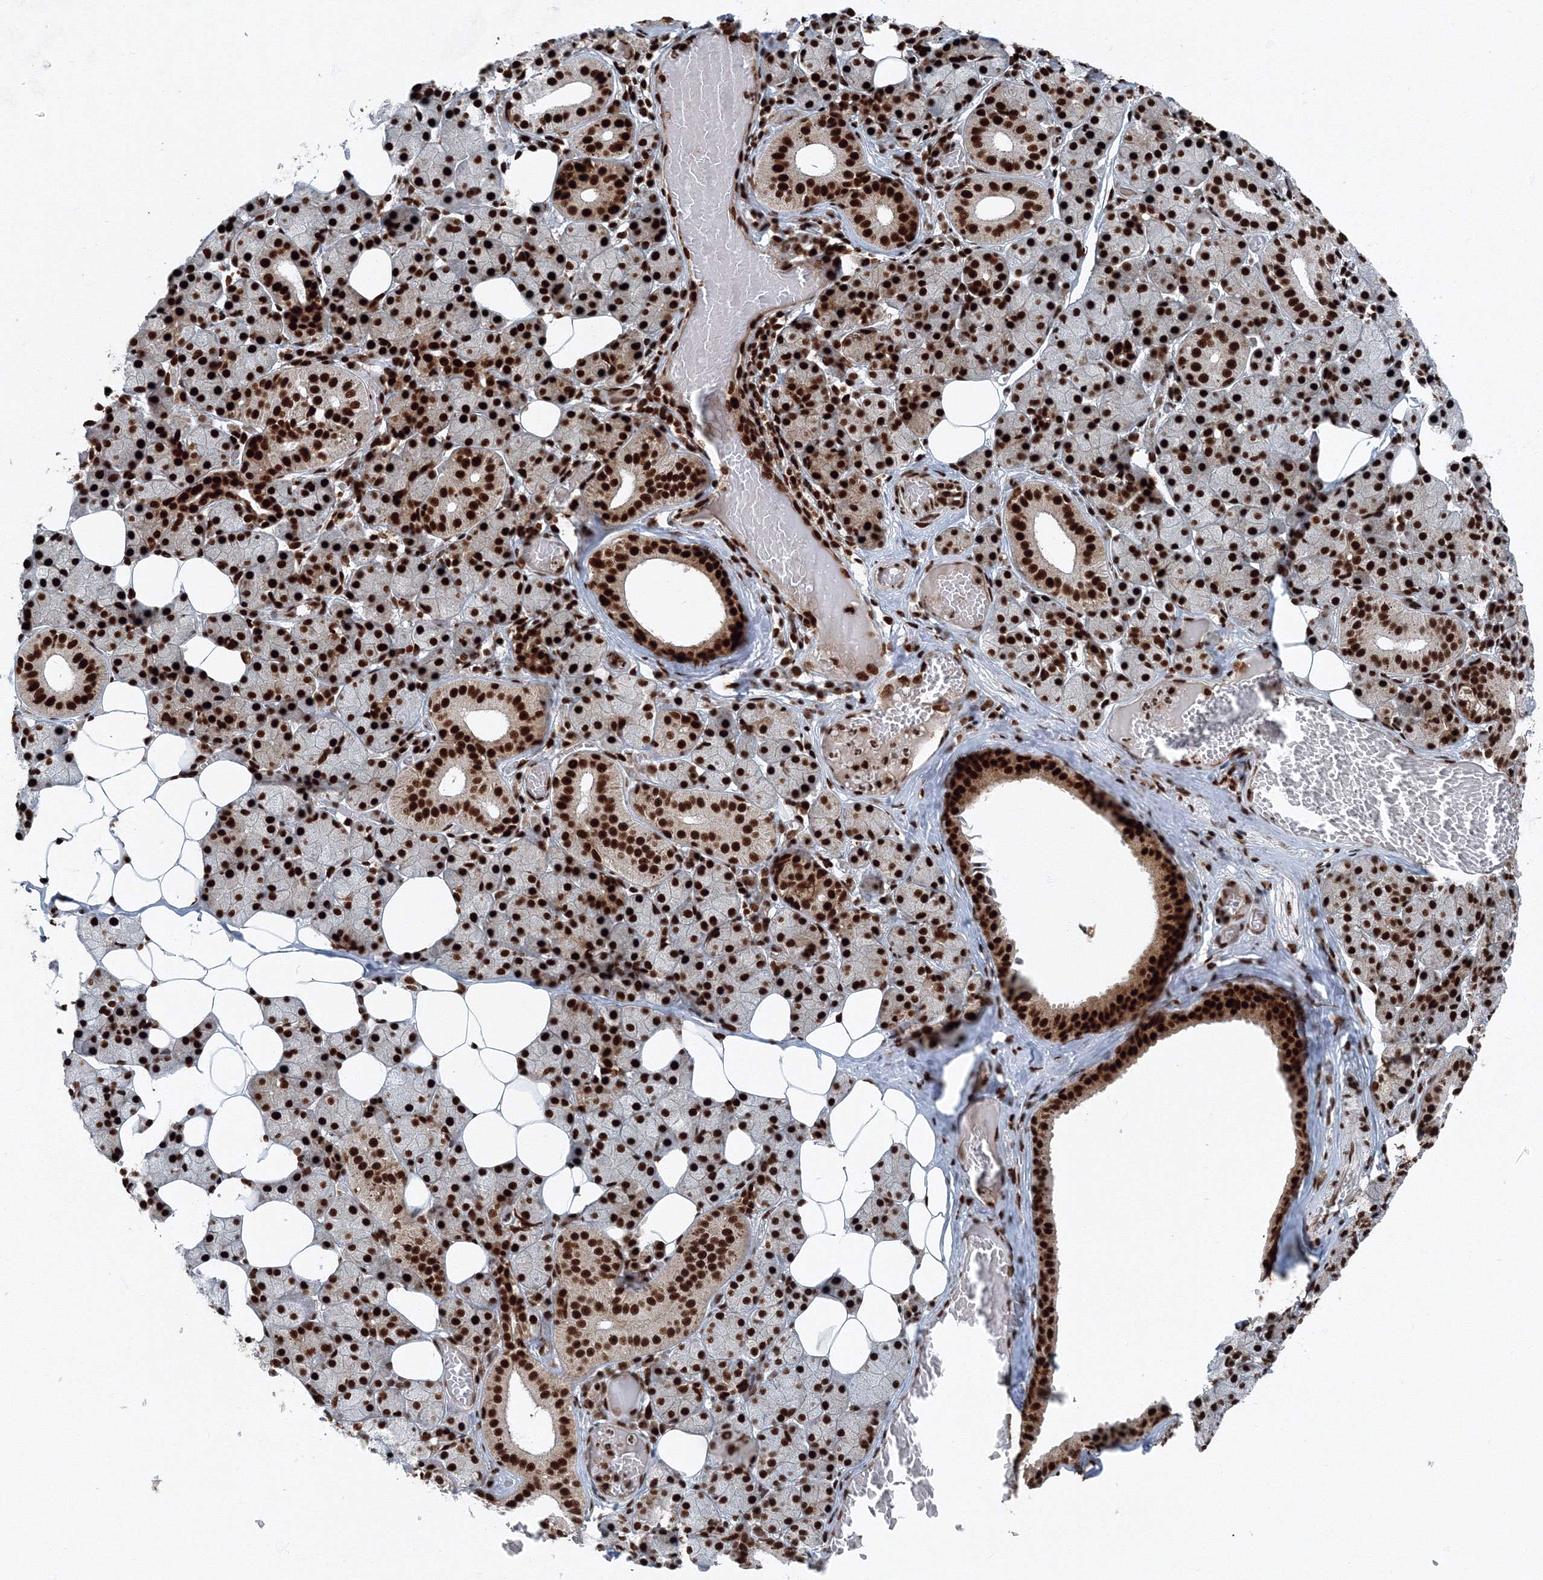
{"staining": {"intensity": "strong", "quantity": ">75%", "location": "nuclear"}, "tissue": "salivary gland", "cell_type": "Glandular cells", "image_type": "normal", "snomed": [{"axis": "morphology", "description": "Normal tissue, NOS"}, {"axis": "topography", "description": "Salivary gland"}], "caption": "Immunohistochemistry (DAB (3,3'-diaminobenzidine)) staining of benign human salivary gland reveals strong nuclear protein staining in about >75% of glandular cells.", "gene": "SNRPC", "patient": {"sex": "female", "age": 33}}